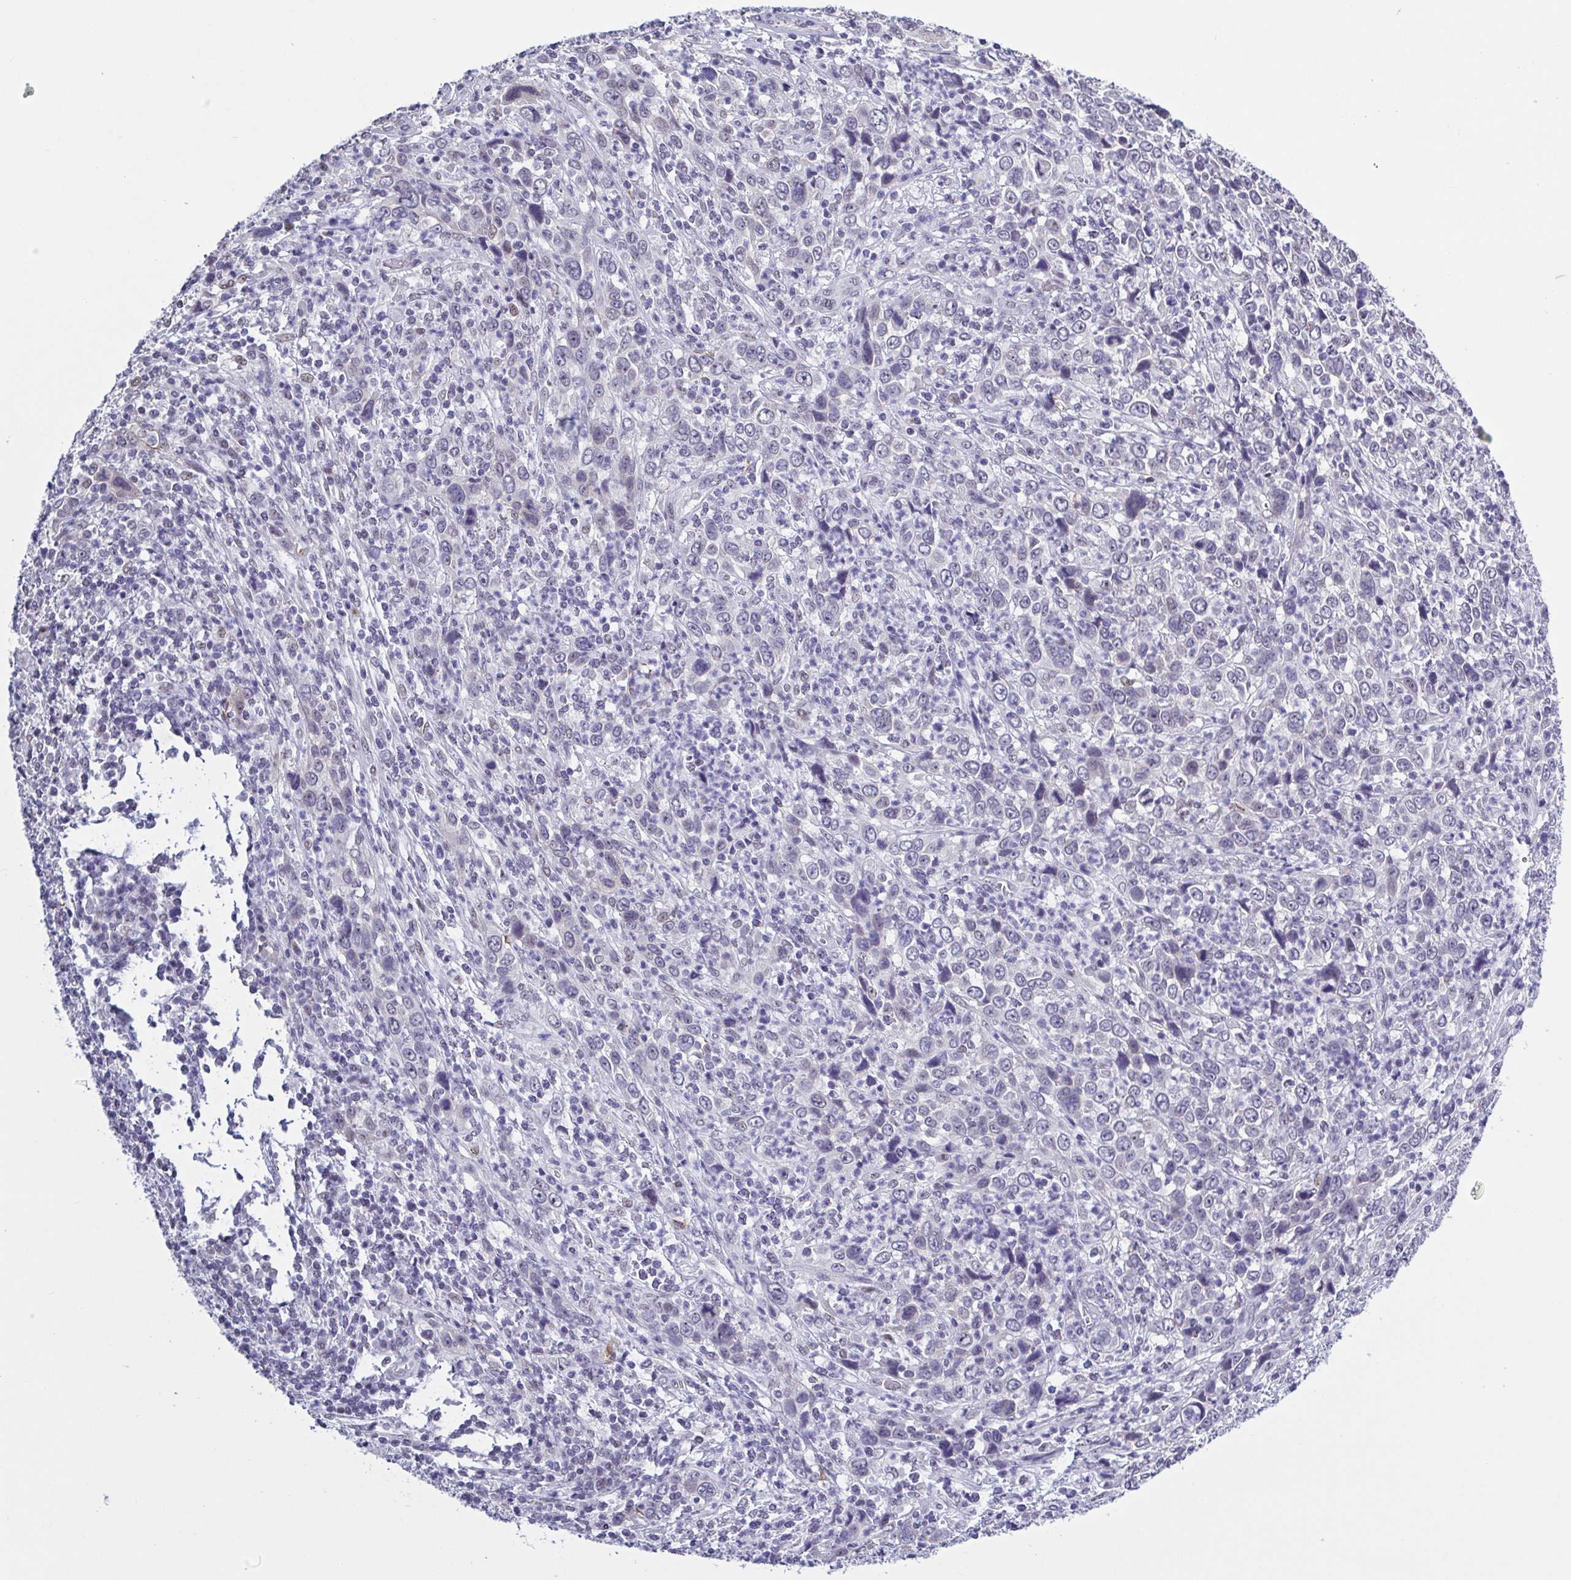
{"staining": {"intensity": "negative", "quantity": "none", "location": "none"}, "tissue": "cervical cancer", "cell_type": "Tumor cells", "image_type": "cancer", "snomed": [{"axis": "morphology", "description": "Squamous cell carcinoma, NOS"}, {"axis": "topography", "description": "Cervix"}], "caption": "IHC of human cervical squamous cell carcinoma exhibits no positivity in tumor cells.", "gene": "TMEM92", "patient": {"sex": "female", "age": 46}}